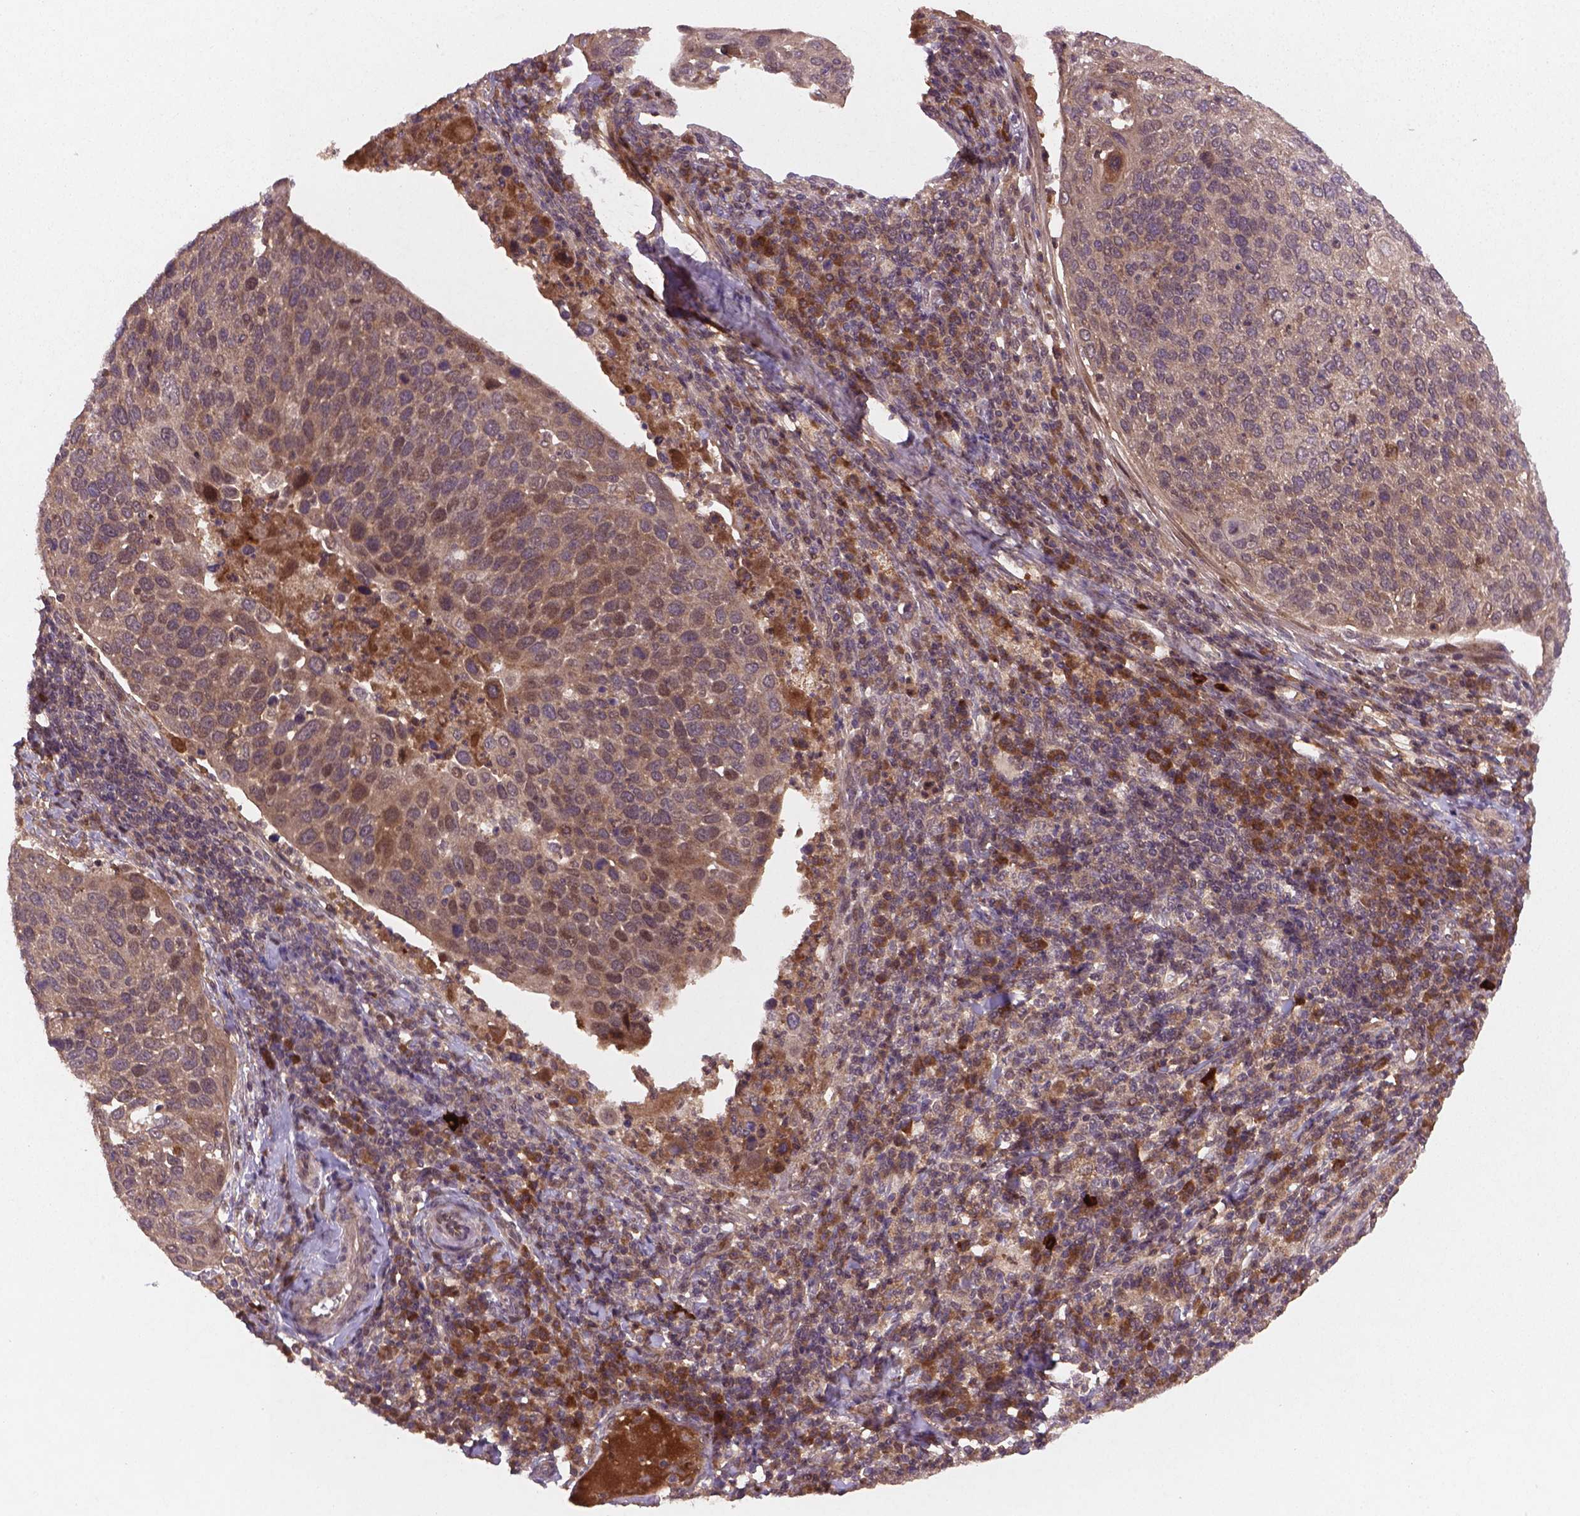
{"staining": {"intensity": "weak", "quantity": "<25%", "location": "cytoplasmic/membranous"}, "tissue": "cervical cancer", "cell_type": "Tumor cells", "image_type": "cancer", "snomed": [{"axis": "morphology", "description": "Squamous cell carcinoma, NOS"}, {"axis": "topography", "description": "Cervix"}], "caption": "Immunohistochemistry (IHC) image of squamous cell carcinoma (cervical) stained for a protein (brown), which exhibits no expression in tumor cells.", "gene": "NIPAL2", "patient": {"sex": "female", "age": 54}}